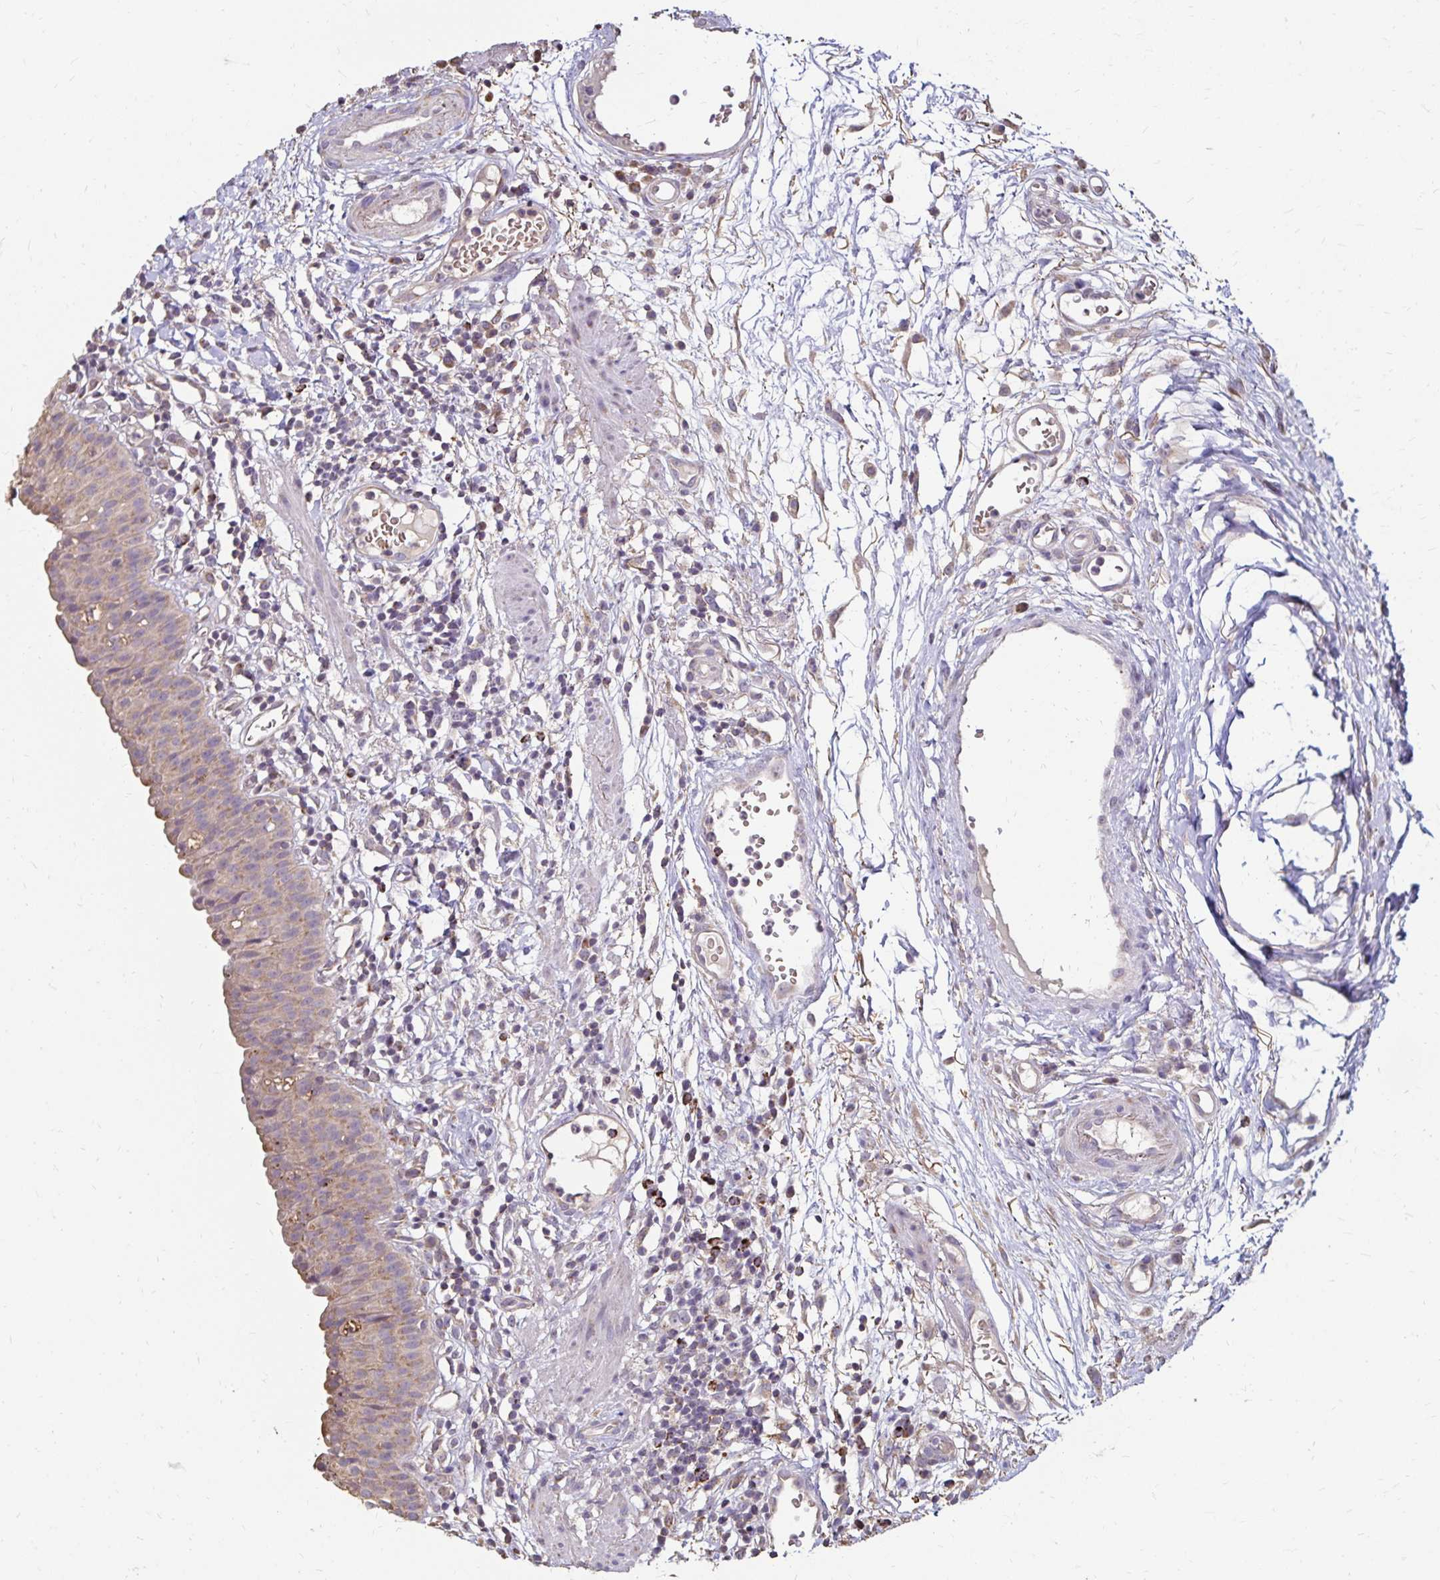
{"staining": {"intensity": "weak", "quantity": "<25%", "location": "cytoplasmic/membranous,nuclear"}, "tissue": "urinary bladder", "cell_type": "Urothelial cells", "image_type": "normal", "snomed": [{"axis": "morphology", "description": "Normal tissue, NOS"}, {"axis": "morphology", "description": "Inflammation, NOS"}, {"axis": "topography", "description": "Urinary bladder"}], "caption": "IHC photomicrograph of normal urinary bladder: human urinary bladder stained with DAB exhibits no significant protein expression in urothelial cells.", "gene": "EMC10", "patient": {"sex": "male", "age": 57}}